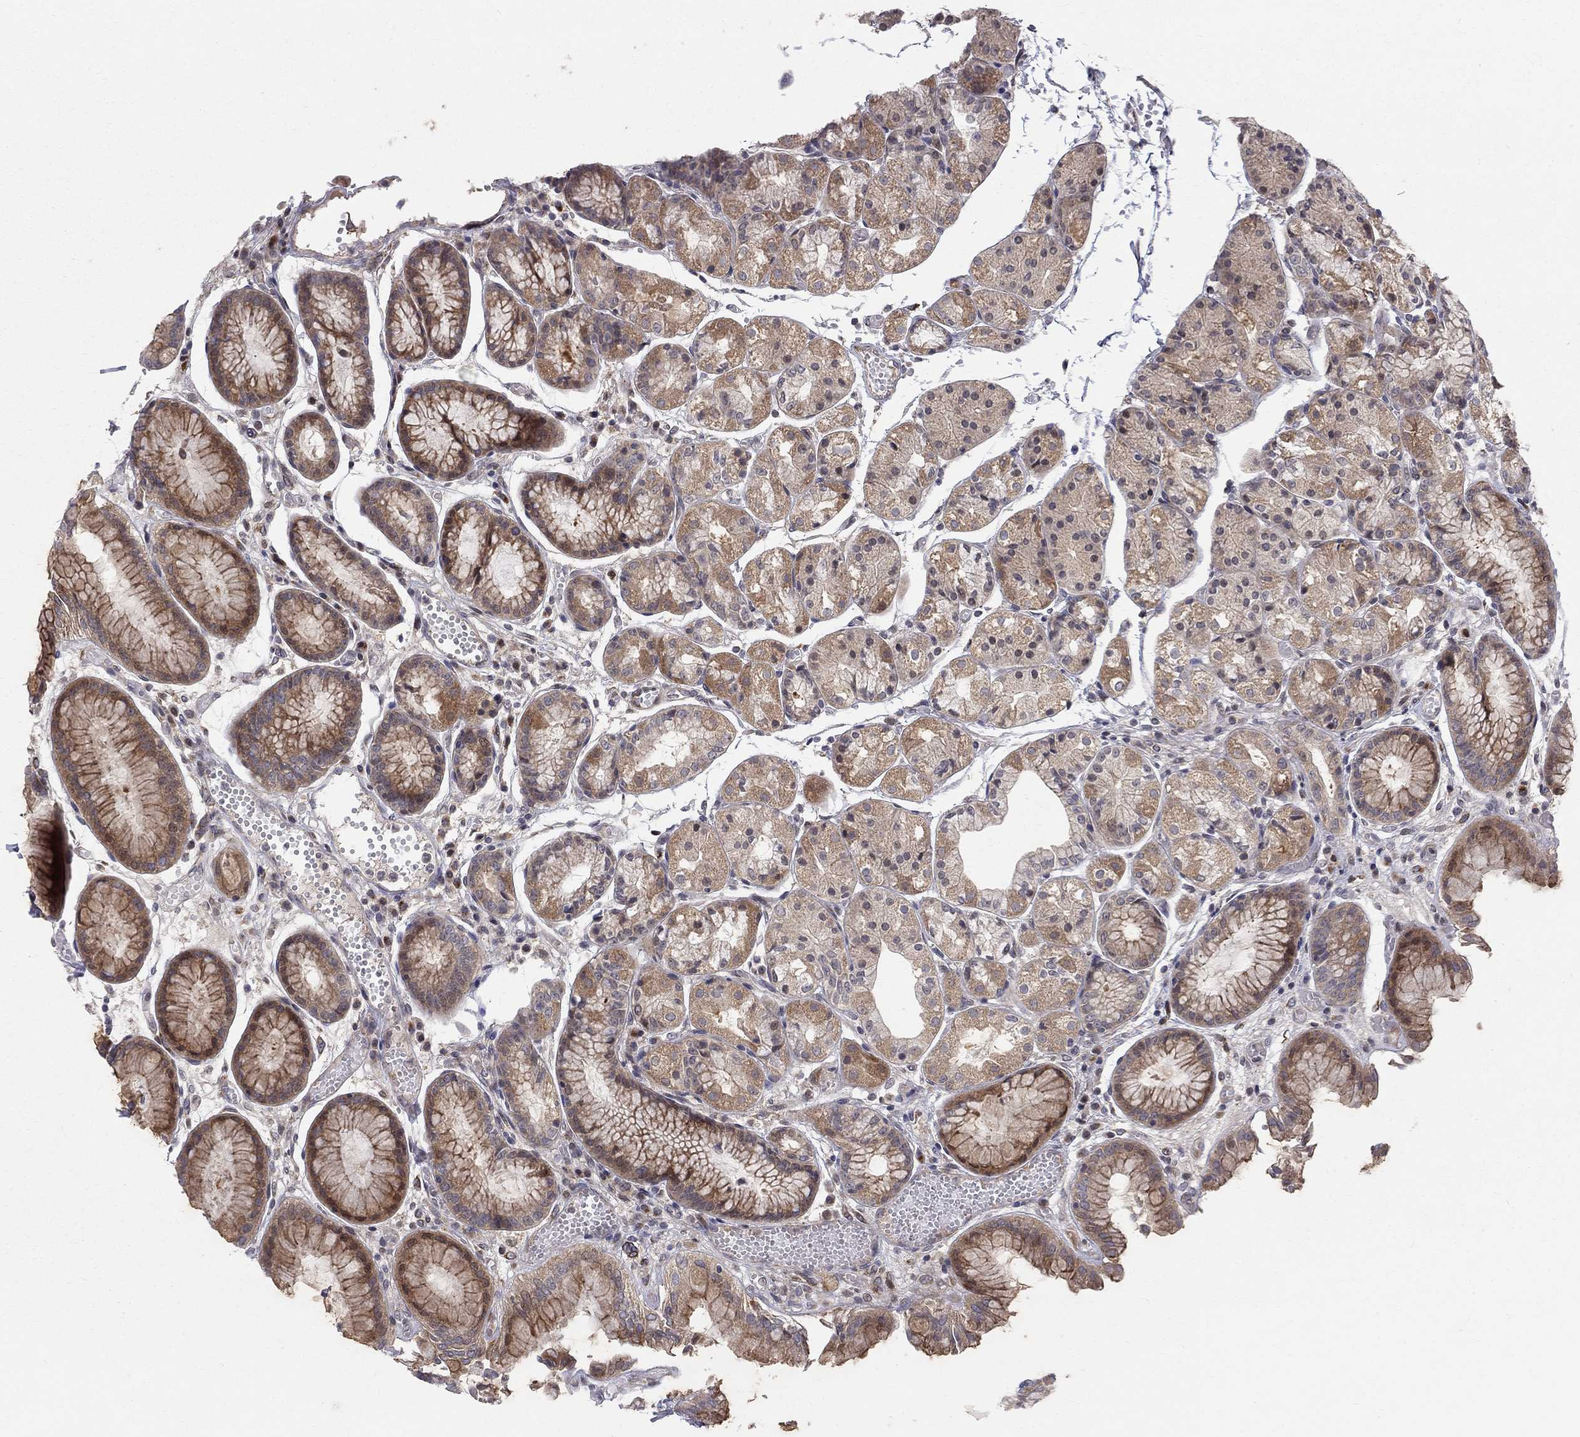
{"staining": {"intensity": "moderate", "quantity": "25%-75%", "location": "cytoplasmic/membranous"}, "tissue": "stomach", "cell_type": "Glandular cells", "image_type": "normal", "snomed": [{"axis": "morphology", "description": "Normal tissue, NOS"}, {"axis": "topography", "description": "Stomach, upper"}], "caption": "Protein staining shows moderate cytoplasmic/membranous positivity in about 25%-75% of glandular cells in benign stomach. (DAB (3,3'-diaminobenzidine) IHC with brightfield microscopy, high magnification).", "gene": "WDR19", "patient": {"sex": "male", "age": 72}}